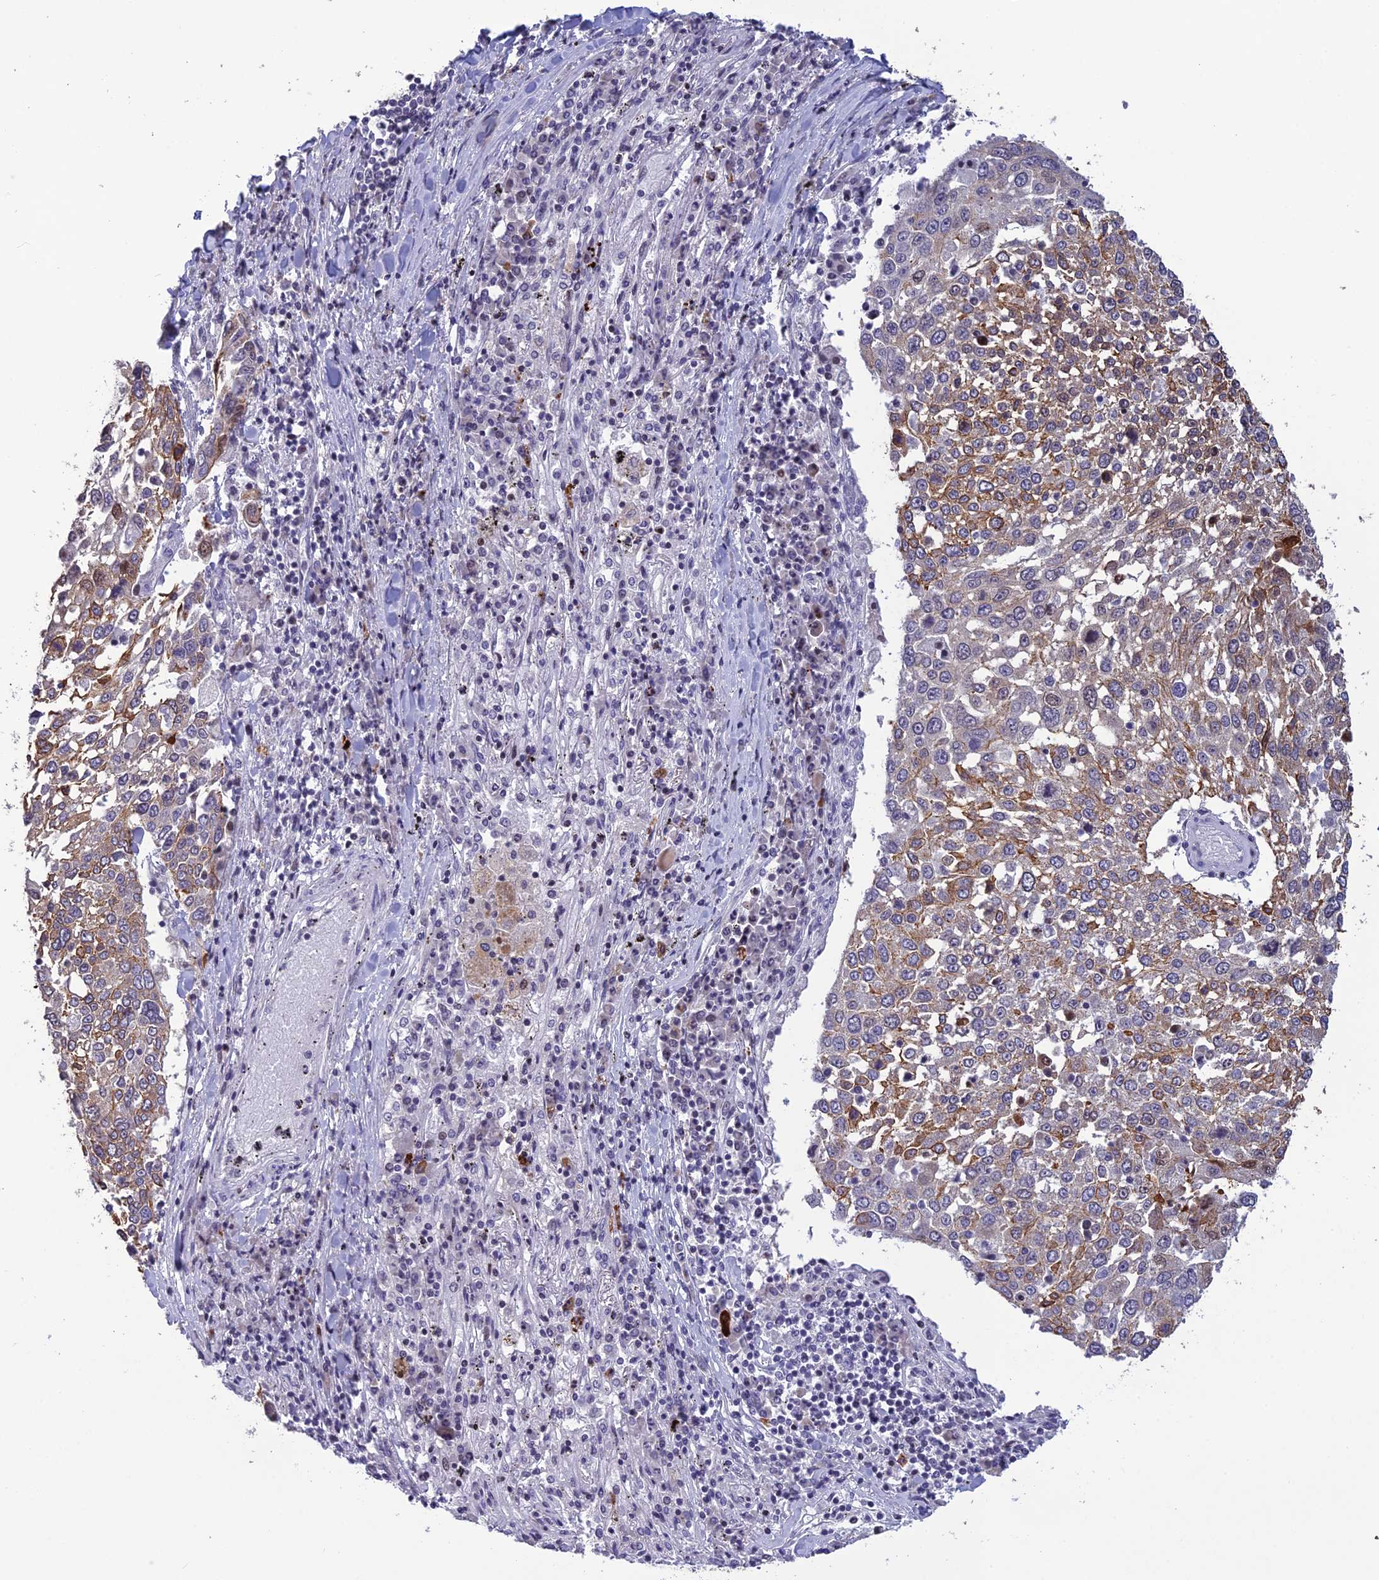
{"staining": {"intensity": "moderate", "quantity": "<25%", "location": "cytoplasmic/membranous"}, "tissue": "lung cancer", "cell_type": "Tumor cells", "image_type": "cancer", "snomed": [{"axis": "morphology", "description": "Squamous cell carcinoma, NOS"}, {"axis": "topography", "description": "Lung"}], "caption": "A micrograph showing moderate cytoplasmic/membranous expression in about <25% of tumor cells in lung cancer (squamous cell carcinoma), as visualized by brown immunohistochemical staining.", "gene": "TMEM134", "patient": {"sex": "male", "age": 65}}